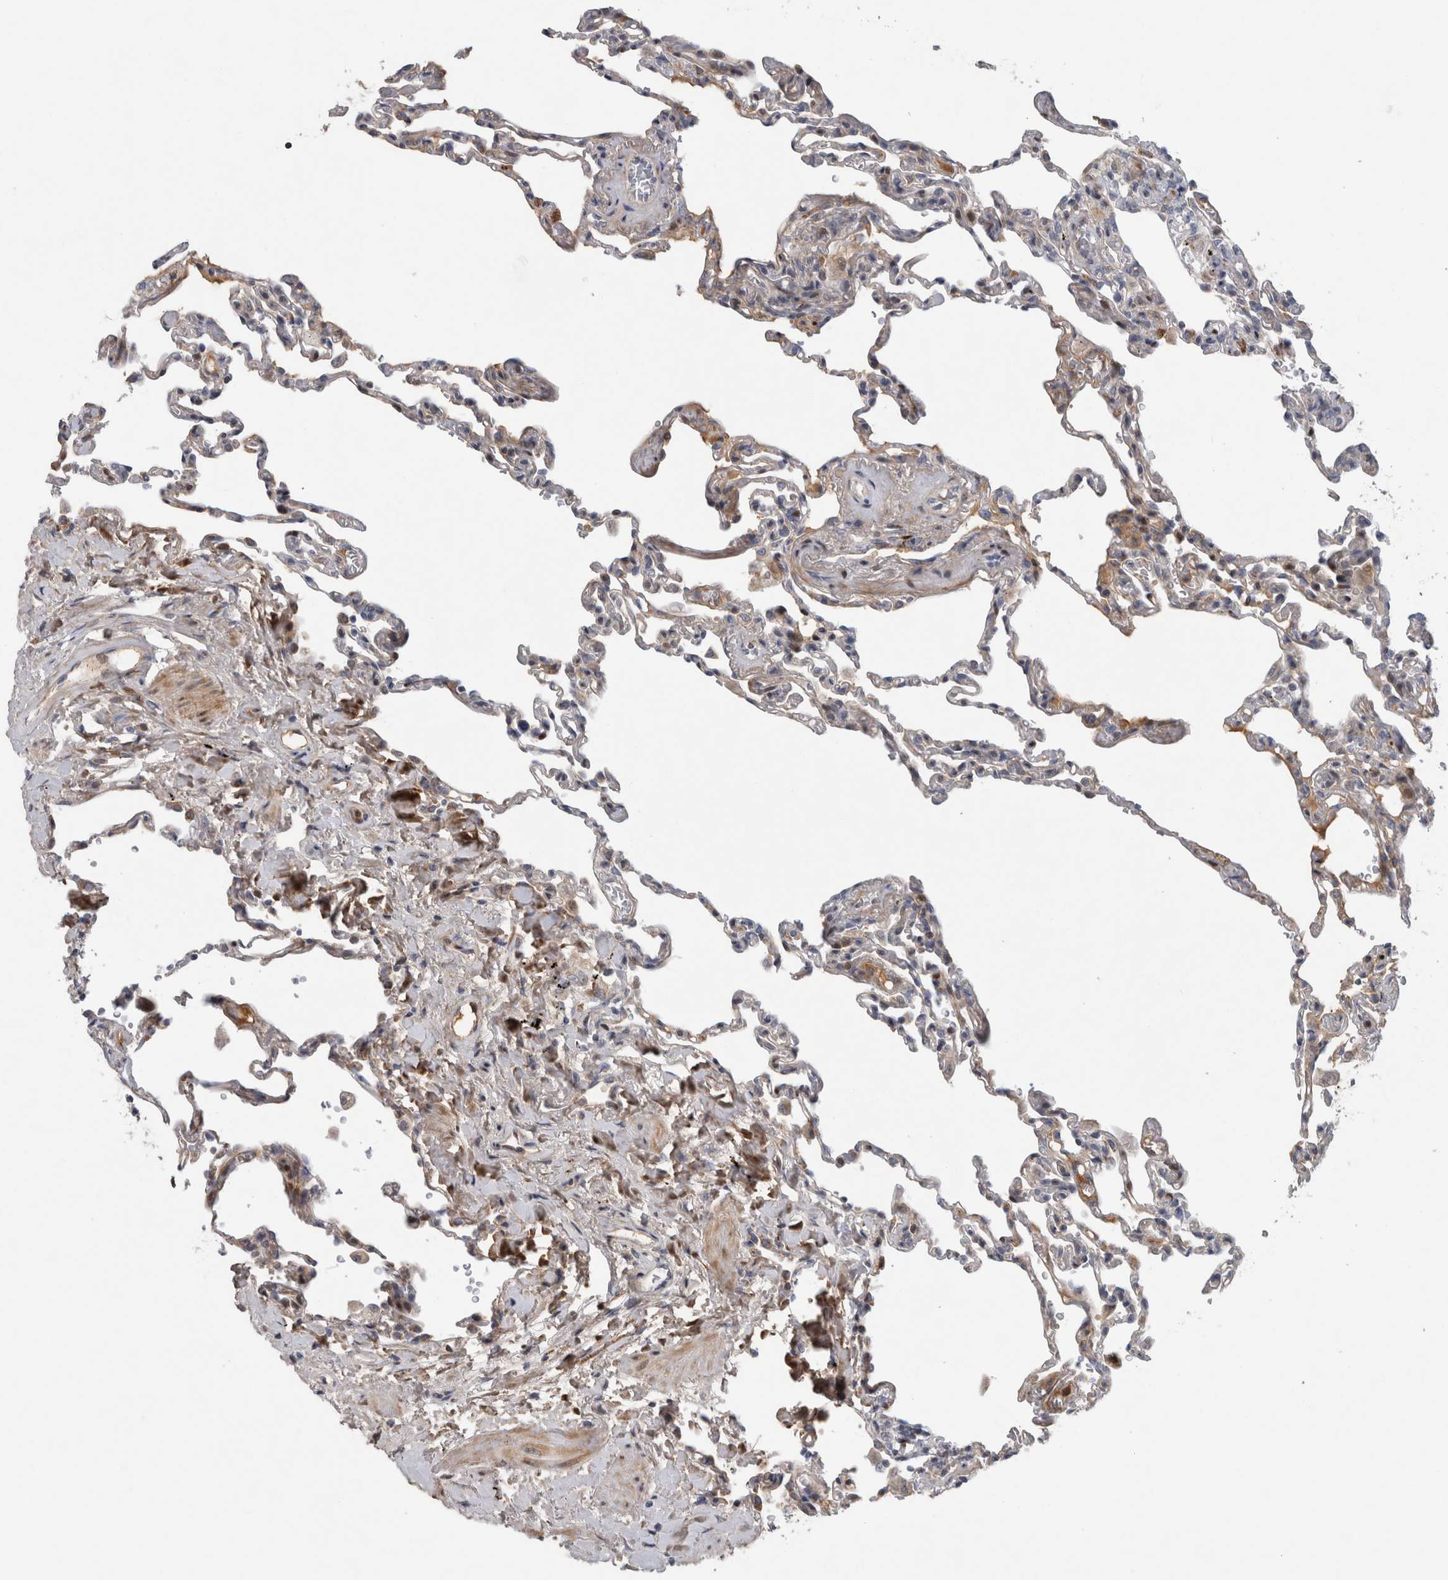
{"staining": {"intensity": "weak", "quantity": "<25%", "location": "cytoplasmic/membranous"}, "tissue": "lung", "cell_type": "Alveolar cells", "image_type": "normal", "snomed": [{"axis": "morphology", "description": "Normal tissue, NOS"}, {"axis": "topography", "description": "Lung"}], "caption": "This is an immunohistochemistry image of normal human lung. There is no expression in alveolar cells.", "gene": "RBM48", "patient": {"sex": "male", "age": 59}}